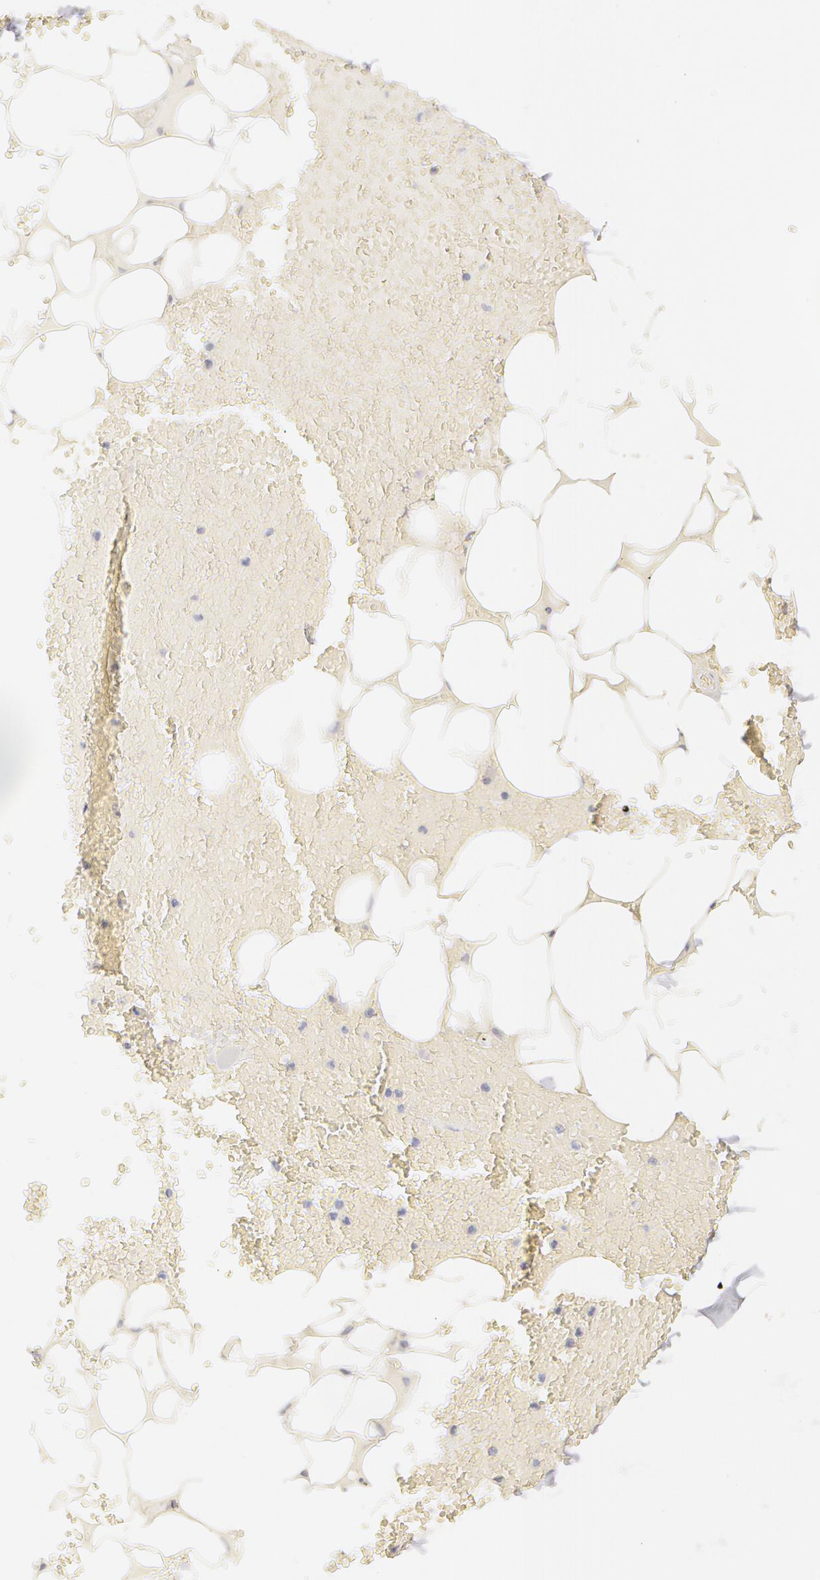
{"staining": {"intensity": "negative", "quantity": "none", "location": "none"}, "tissue": "adipose tissue", "cell_type": "Adipocytes", "image_type": "normal", "snomed": [{"axis": "morphology", "description": "Normal tissue, NOS"}, {"axis": "morphology", "description": "Inflammation, NOS"}, {"axis": "topography", "description": "Lymph node"}, {"axis": "topography", "description": "Peripheral nerve tissue"}], "caption": "Immunohistochemistry image of normal adipose tissue stained for a protein (brown), which reveals no expression in adipocytes.", "gene": "ABCB1", "patient": {"sex": "male", "age": 52}}